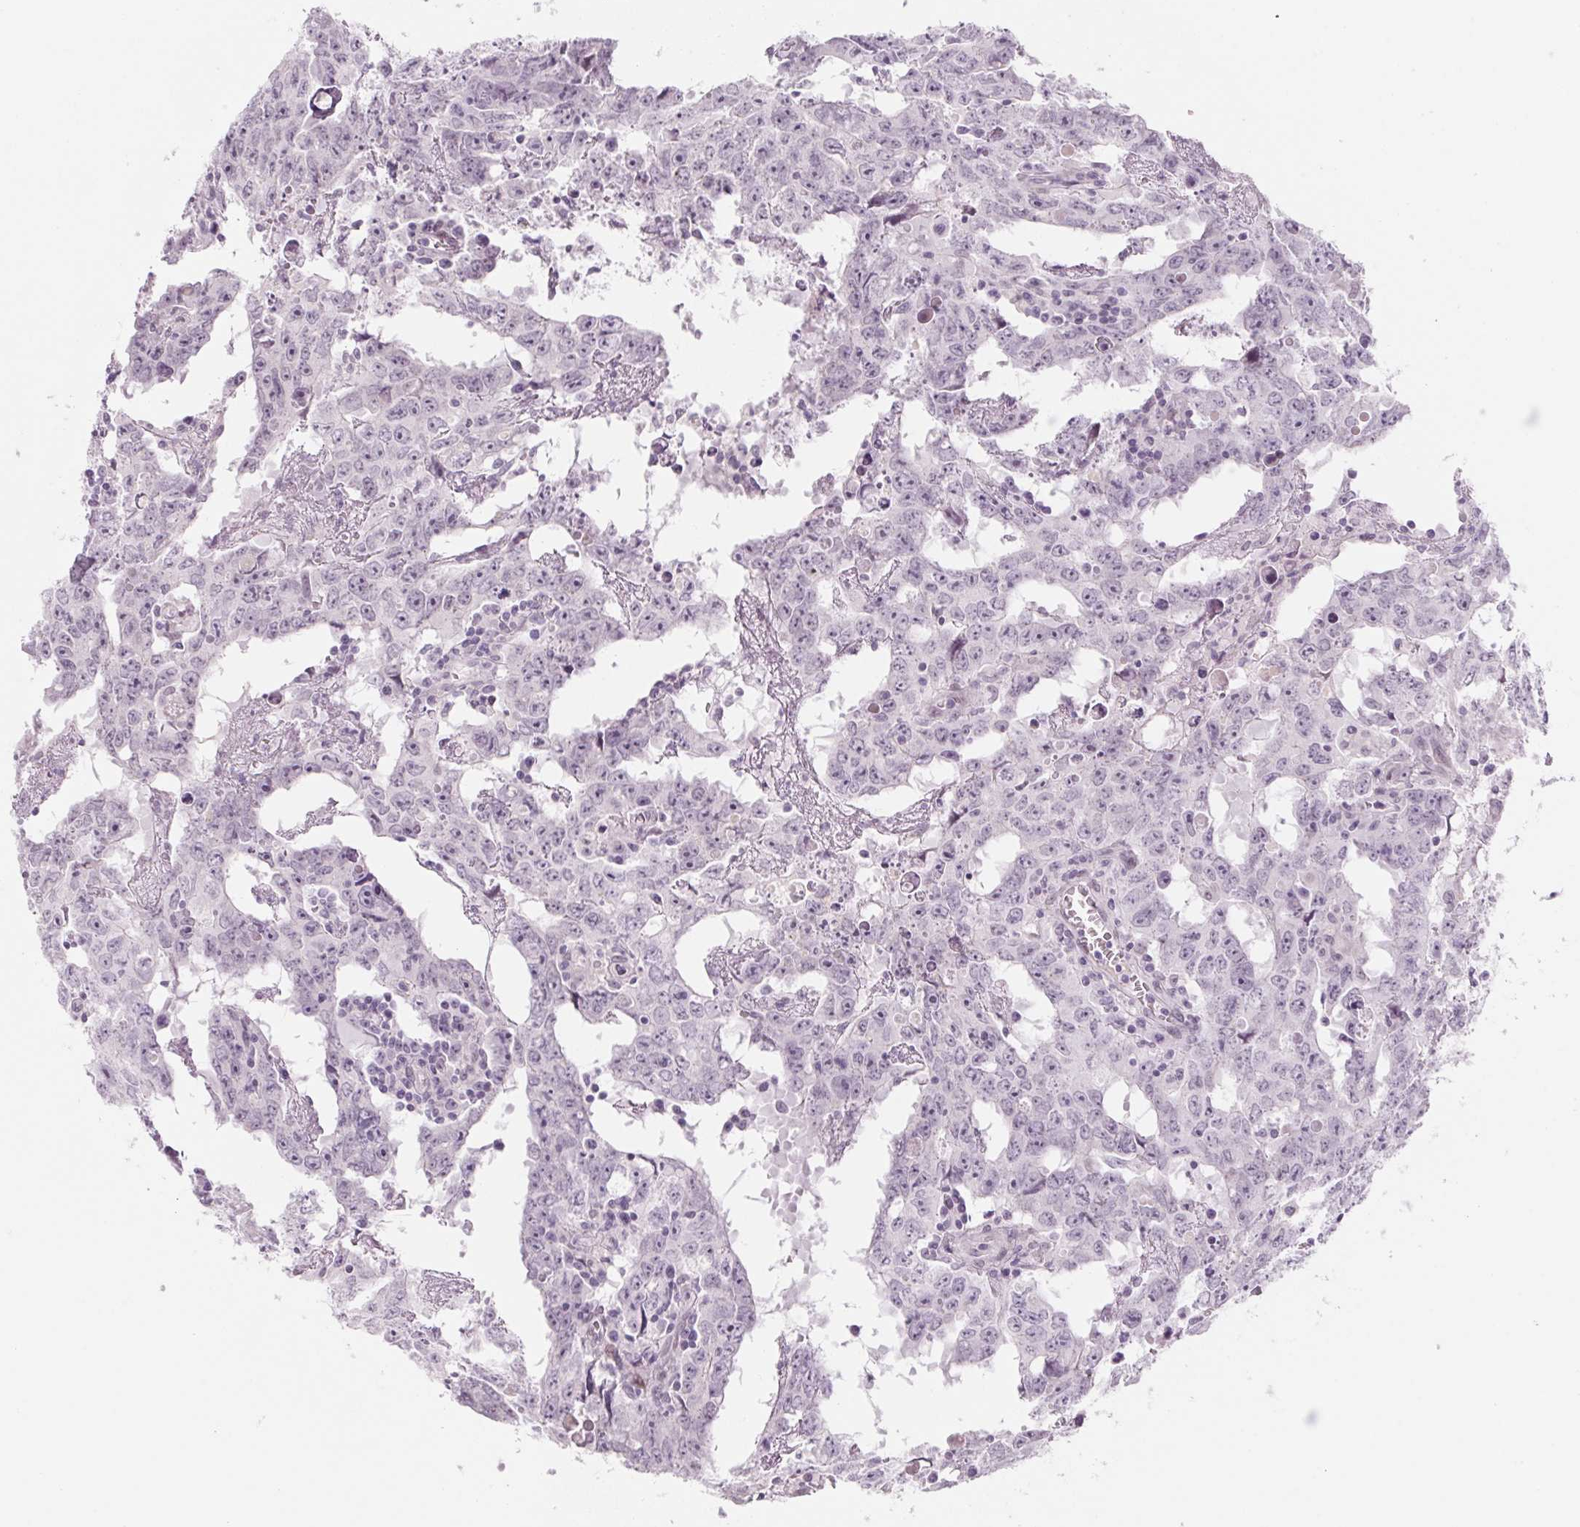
{"staining": {"intensity": "negative", "quantity": "none", "location": "none"}, "tissue": "testis cancer", "cell_type": "Tumor cells", "image_type": "cancer", "snomed": [{"axis": "morphology", "description": "Carcinoma, Embryonal, NOS"}, {"axis": "topography", "description": "Testis"}], "caption": "IHC of embryonal carcinoma (testis) demonstrates no expression in tumor cells. (Stains: DAB (3,3'-diaminobenzidine) IHC with hematoxylin counter stain, Microscopy: brightfield microscopy at high magnification).", "gene": "KCNQ2", "patient": {"sex": "male", "age": 22}}